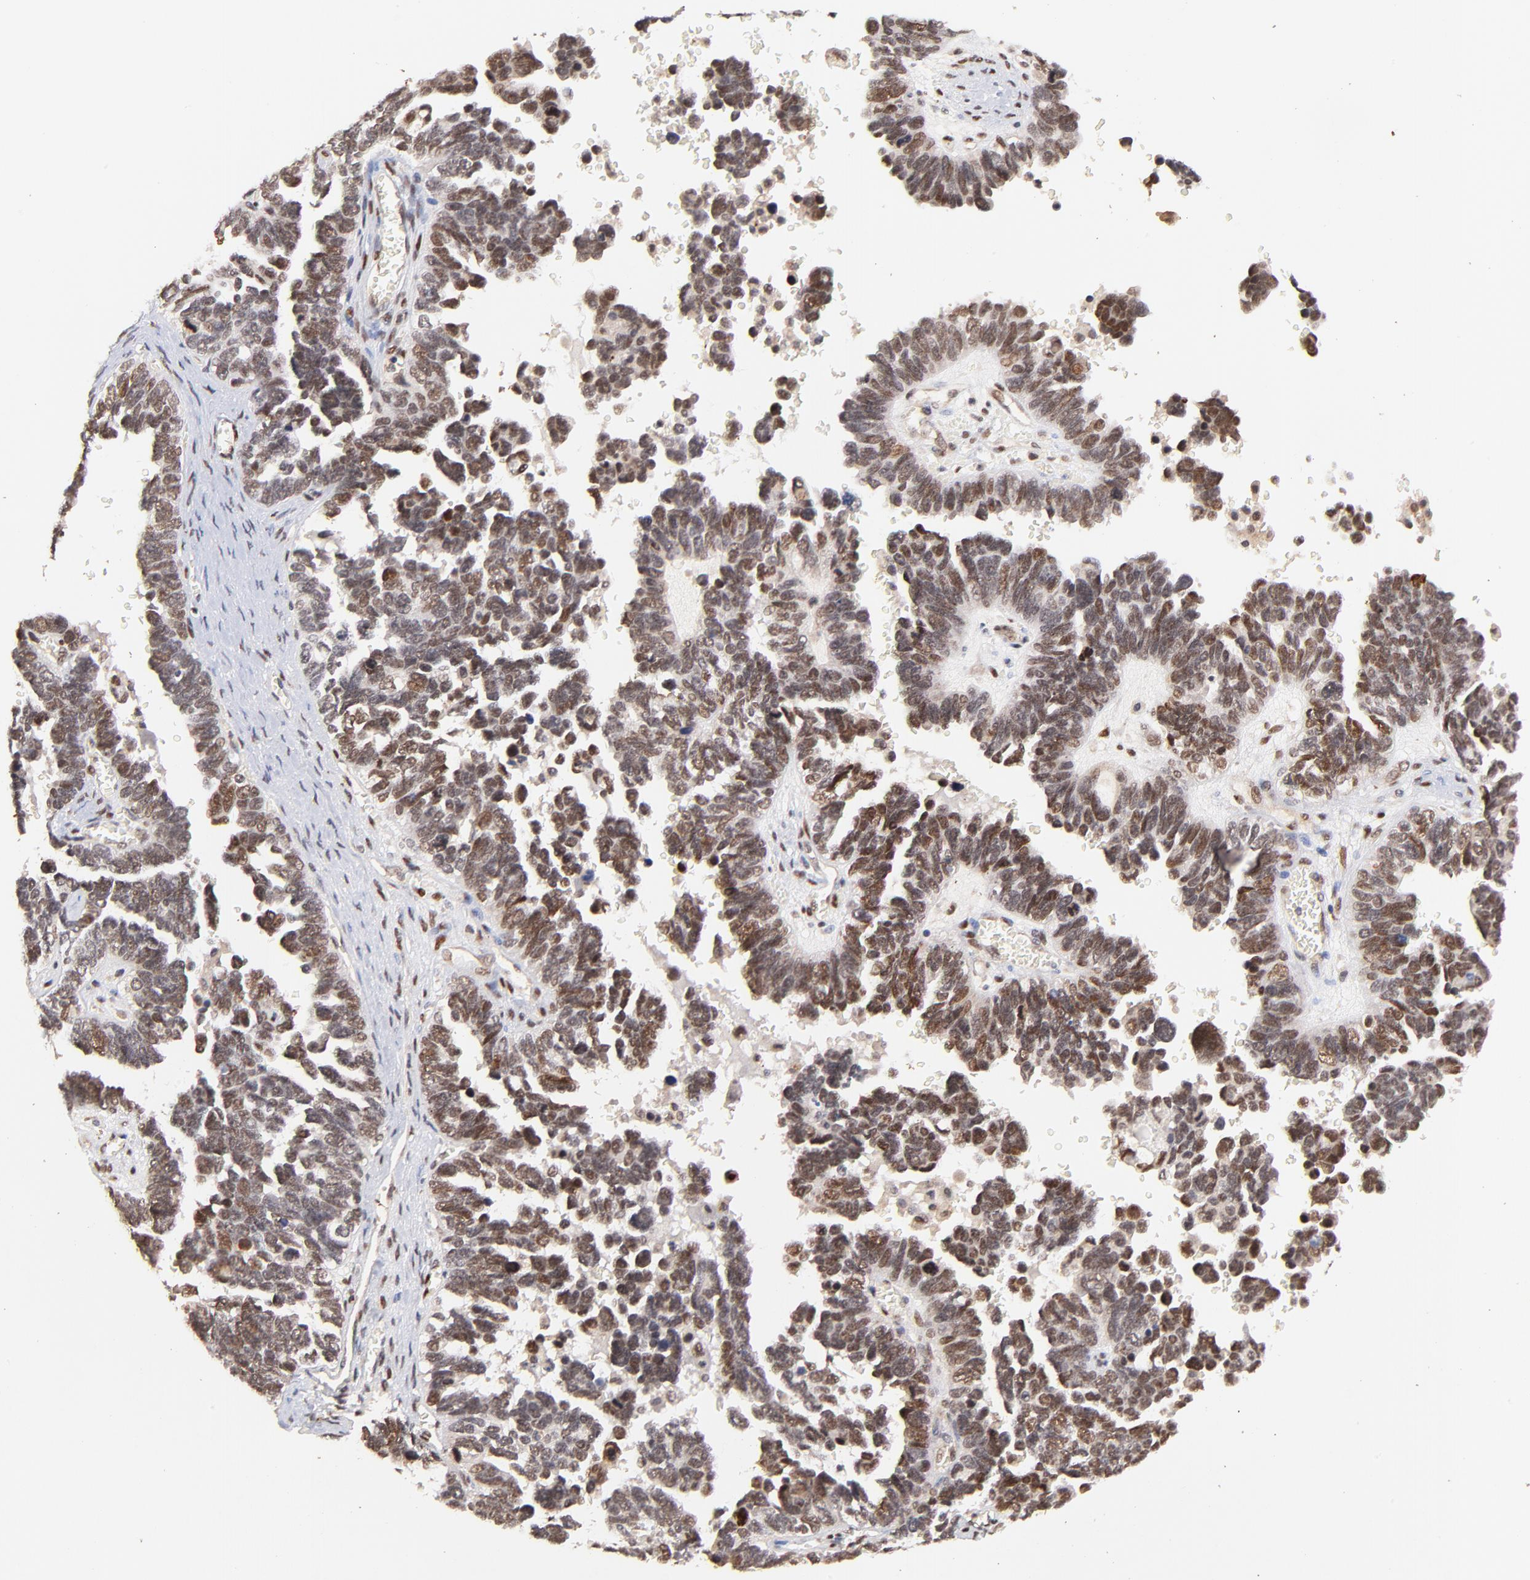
{"staining": {"intensity": "moderate", "quantity": ">75%", "location": "nuclear"}, "tissue": "ovarian cancer", "cell_type": "Tumor cells", "image_type": "cancer", "snomed": [{"axis": "morphology", "description": "Cystadenocarcinoma, serous, NOS"}, {"axis": "topography", "description": "Ovary"}], "caption": "IHC image of ovarian cancer stained for a protein (brown), which displays medium levels of moderate nuclear staining in approximately >75% of tumor cells.", "gene": "ZFP92", "patient": {"sex": "female", "age": 69}}